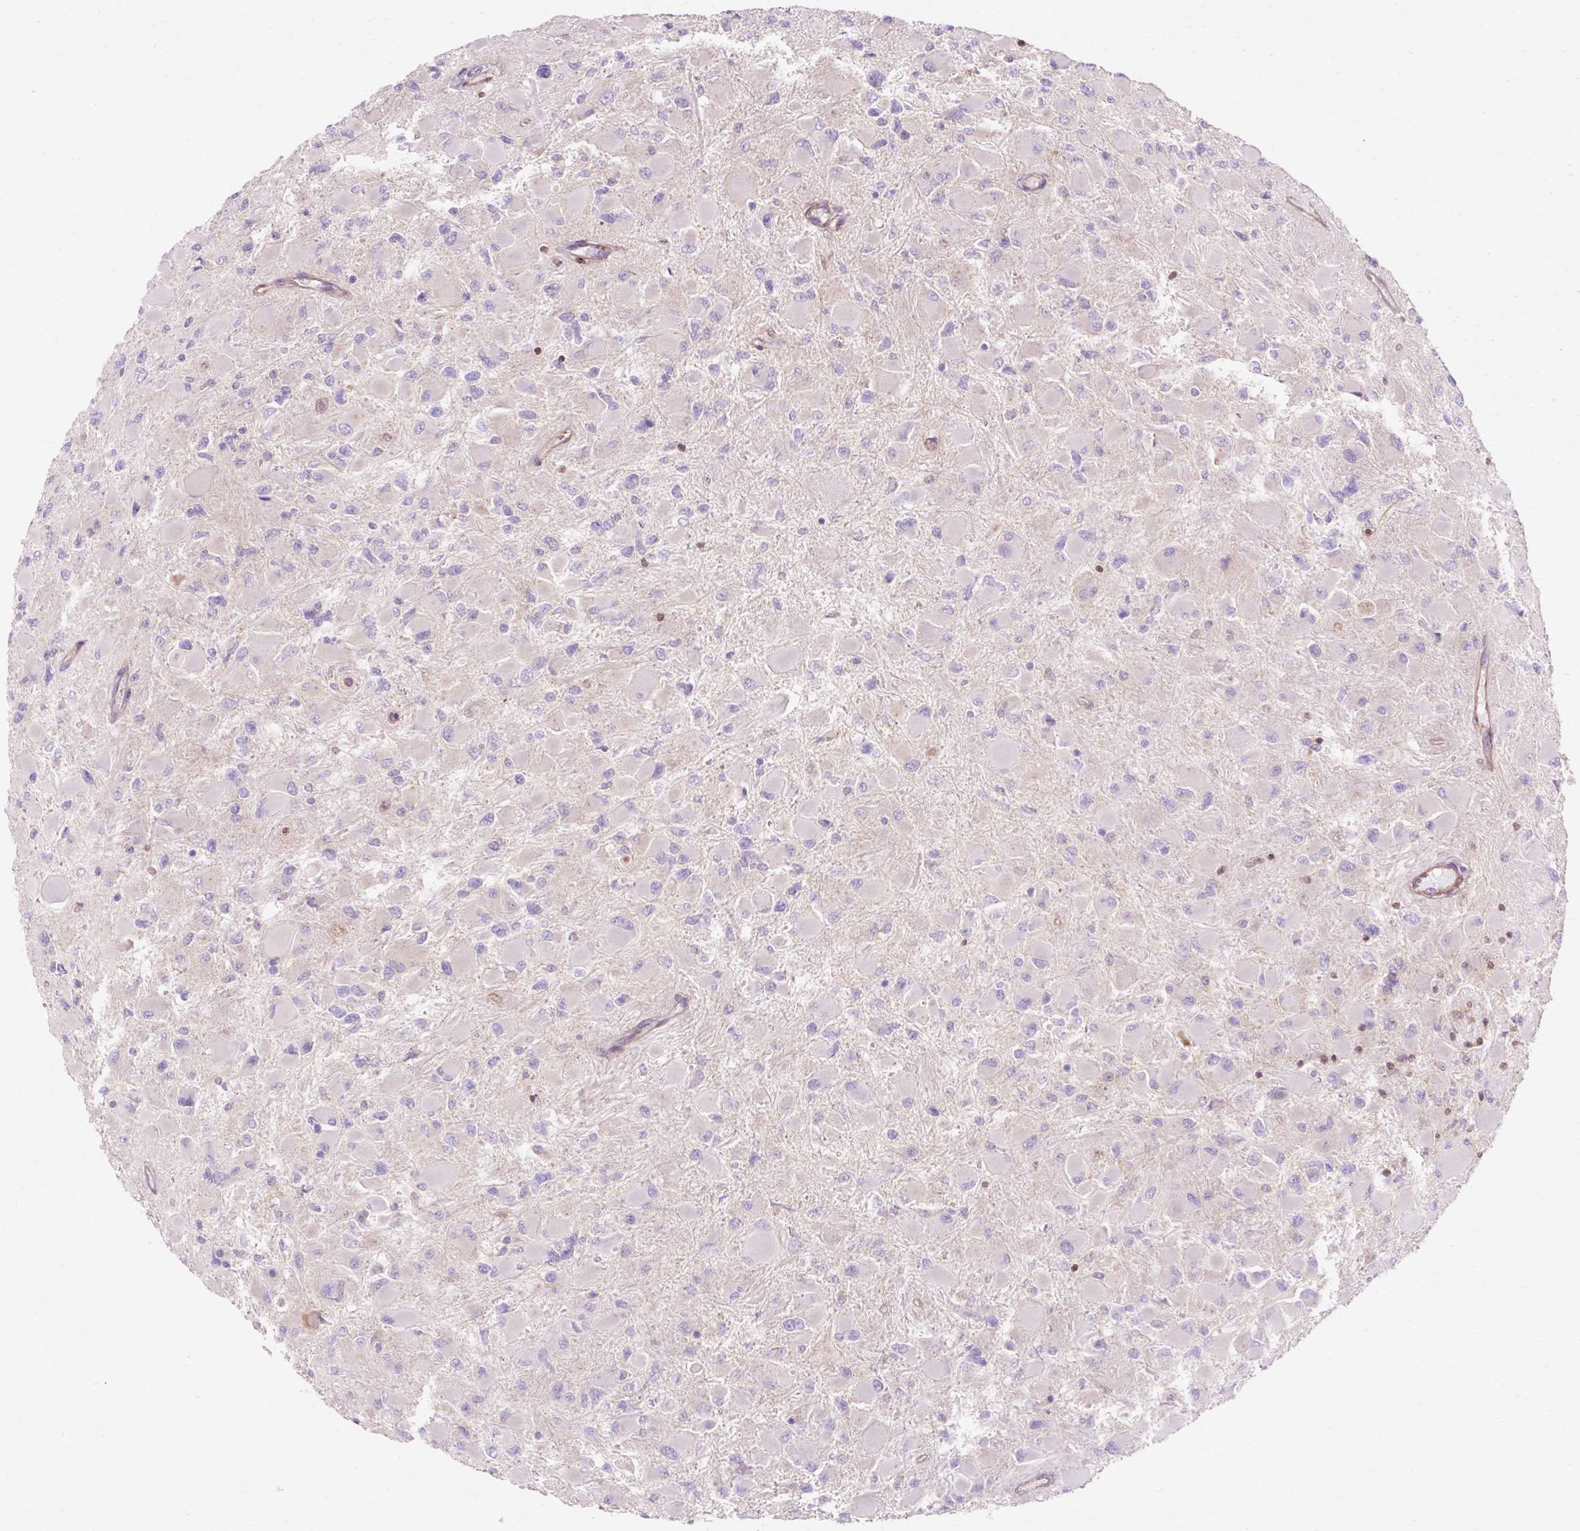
{"staining": {"intensity": "negative", "quantity": "none", "location": "none"}, "tissue": "glioma", "cell_type": "Tumor cells", "image_type": "cancer", "snomed": [{"axis": "morphology", "description": "Glioma, malignant, High grade"}, {"axis": "topography", "description": "Cerebral cortex"}], "caption": "High magnification brightfield microscopy of high-grade glioma (malignant) stained with DAB (brown) and counterstained with hematoxylin (blue): tumor cells show no significant staining. Nuclei are stained in blue.", "gene": "TBC1D2B", "patient": {"sex": "female", "age": 36}}